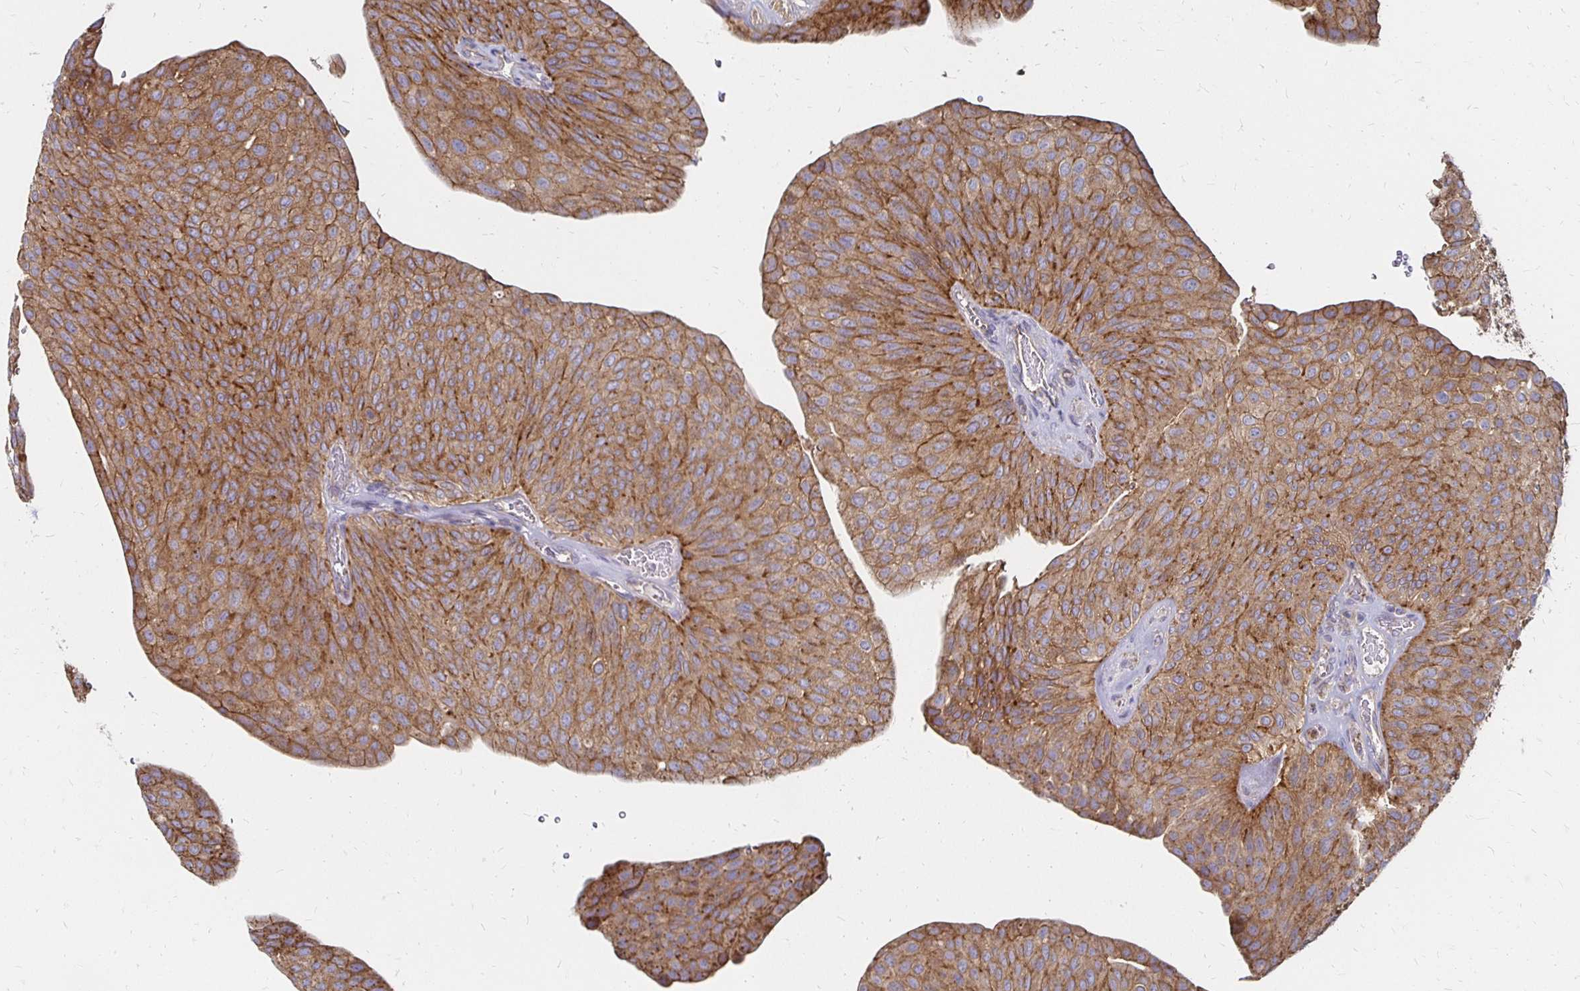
{"staining": {"intensity": "strong", "quantity": ">75%", "location": "cytoplasmic/membranous"}, "tissue": "urothelial cancer", "cell_type": "Tumor cells", "image_type": "cancer", "snomed": [{"axis": "morphology", "description": "Urothelial carcinoma, NOS"}, {"axis": "topography", "description": "Urinary bladder"}], "caption": "IHC photomicrograph of human transitional cell carcinoma stained for a protein (brown), which reveals high levels of strong cytoplasmic/membranous expression in approximately >75% of tumor cells.", "gene": "NCSTN", "patient": {"sex": "male", "age": 67}}